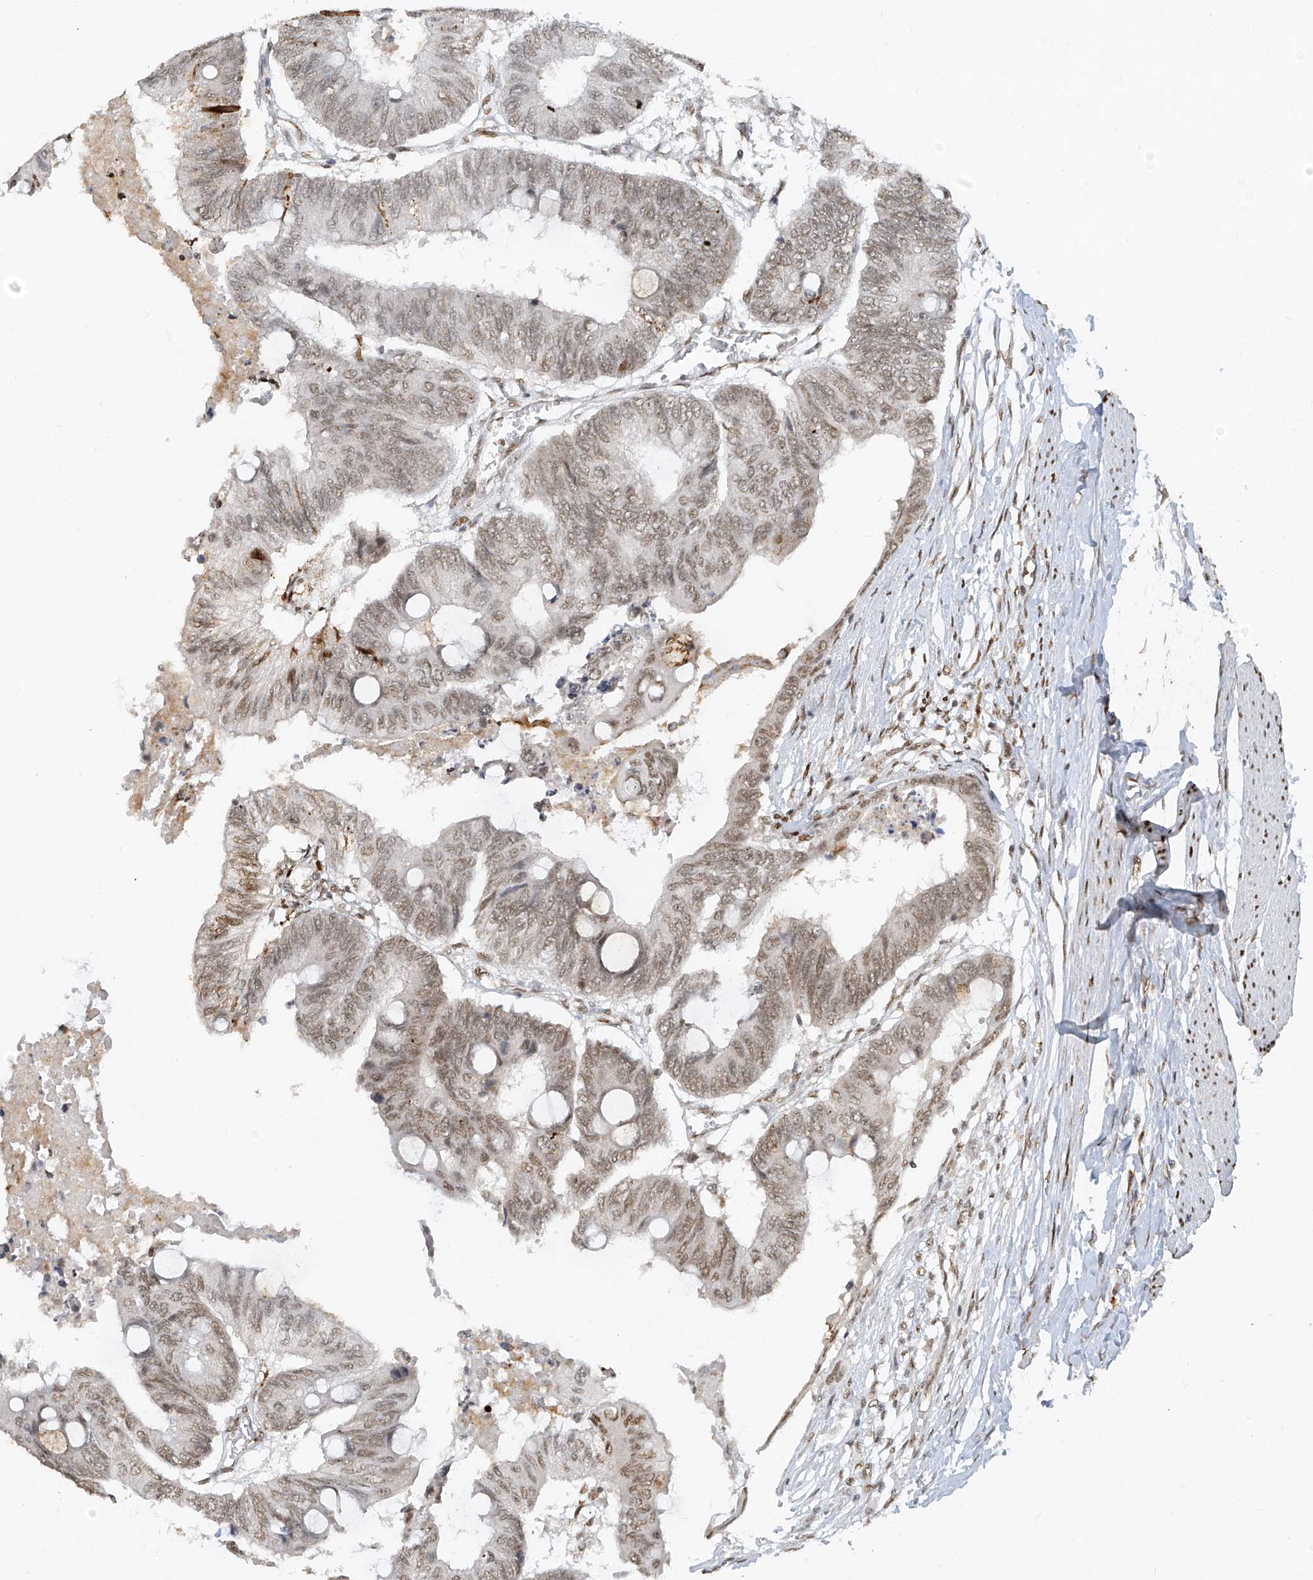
{"staining": {"intensity": "weak", "quantity": ">75%", "location": "nuclear"}, "tissue": "colorectal cancer", "cell_type": "Tumor cells", "image_type": "cancer", "snomed": [{"axis": "morphology", "description": "Normal tissue, NOS"}, {"axis": "morphology", "description": "Adenocarcinoma, NOS"}, {"axis": "topography", "description": "Rectum"}, {"axis": "topography", "description": "Peripheral nerve tissue"}], "caption": "Immunohistochemistry (IHC) staining of colorectal cancer (adenocarcinoma), which shows low levels of weak nuclear positivity in approximately >75% of tumor cells indicating weak nuclear protein positivity. The staining was performed using DAB (3,3'-diaminobenzidine) (brown) for protein detection and nuclei were counterstained in hematoxylin (blue).", "gene": "ATRIP", "patient": {"sex": "male", "age": 92}}